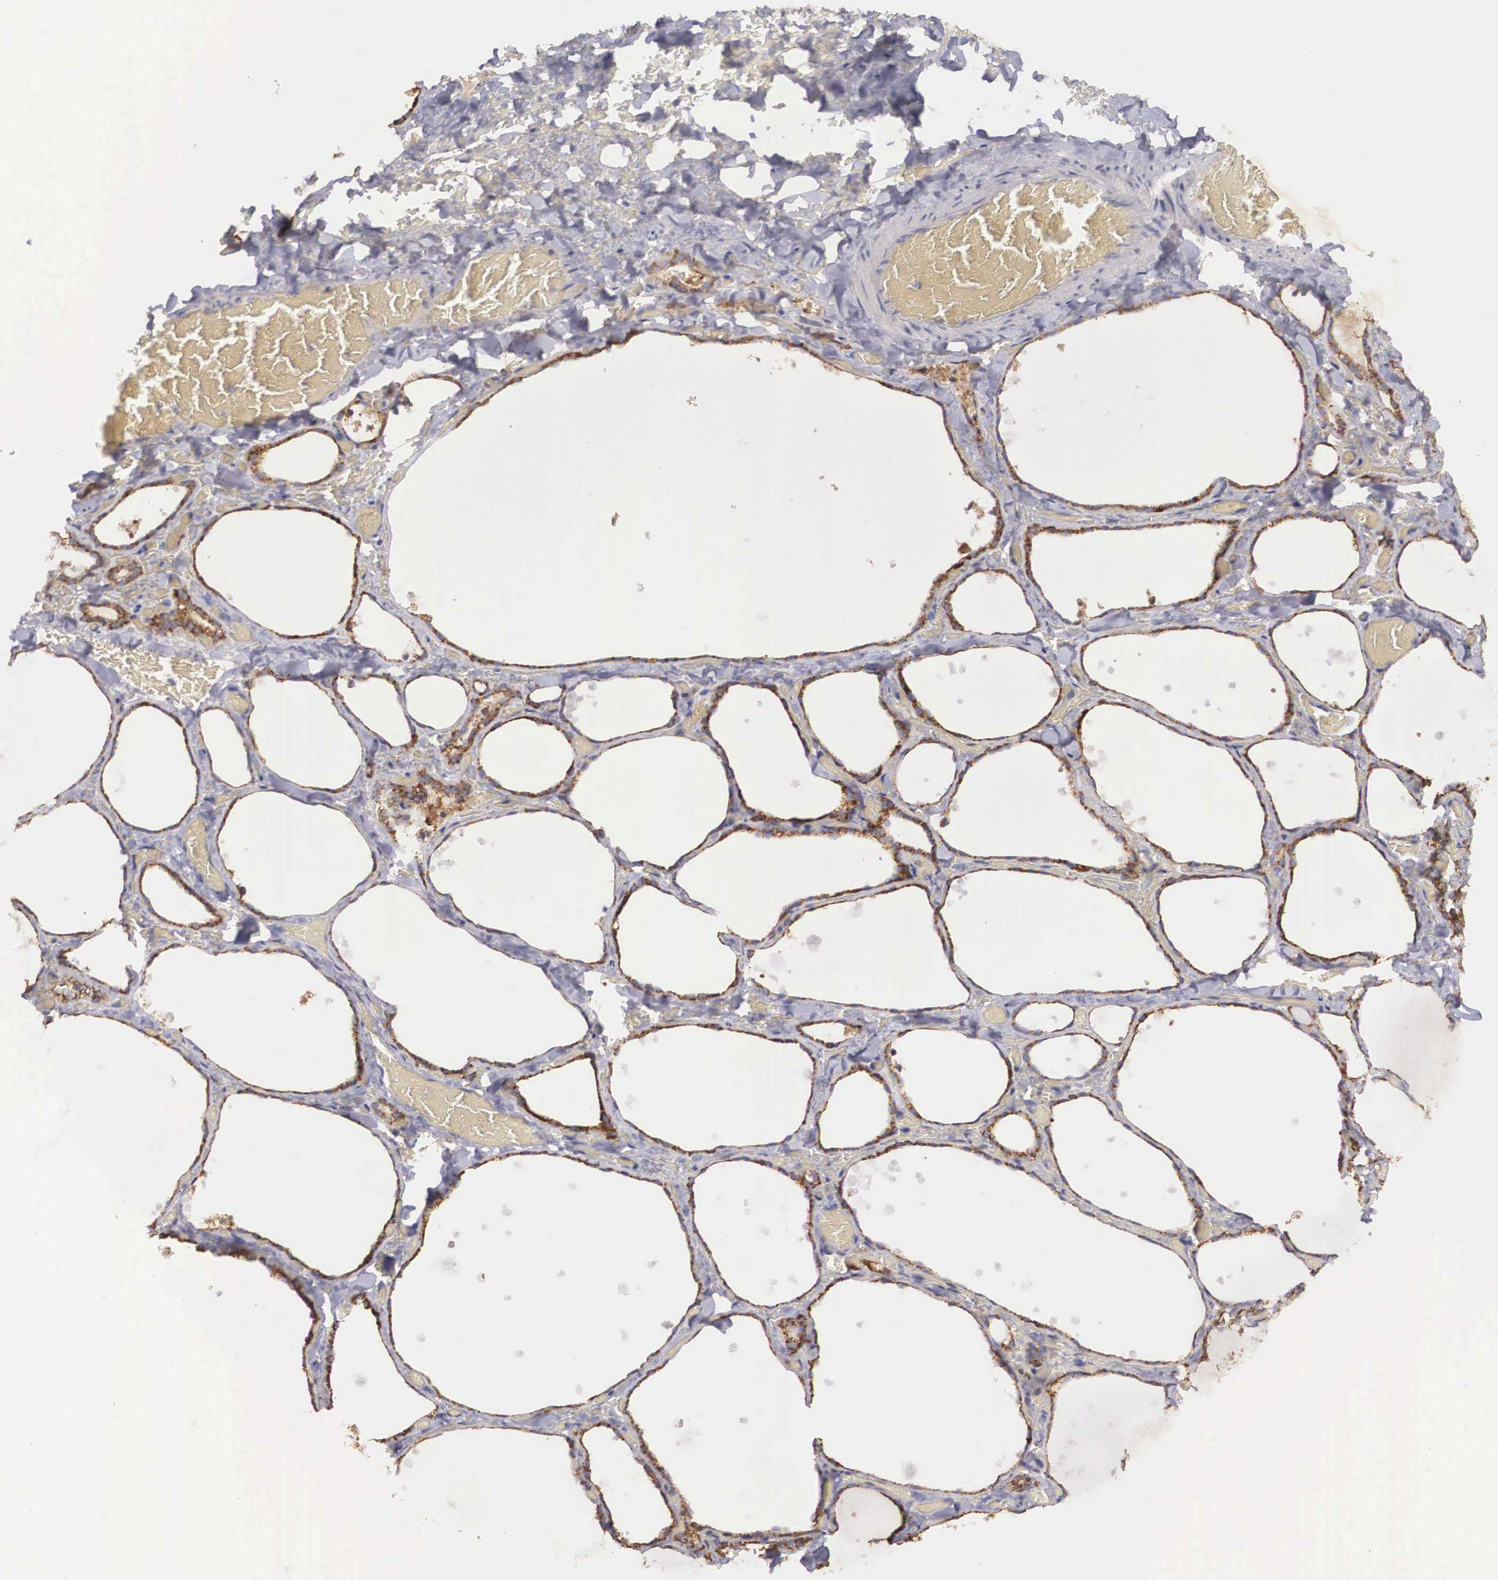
{"staining": {"intensity": "strong", "quantity": ">75%", "location": "cytoplasmic/membranous"}, "tissue": "thyroid gland", "cell_type": "Glandular cells", "image_type": "normal", "snomed": [{"axis": "morphology", "description": "Normal tissue, NOS"}, {"axis": "topography", "description": "Thyroid gland"}], "caption": "Protein expression analysis of unremarkable human thyroid gland reveals strong cytoplasmic/membranous positivity in about >75% of glandular cells.", "gene": "NREP", "patient": {"sex": "male", "age": 34}}